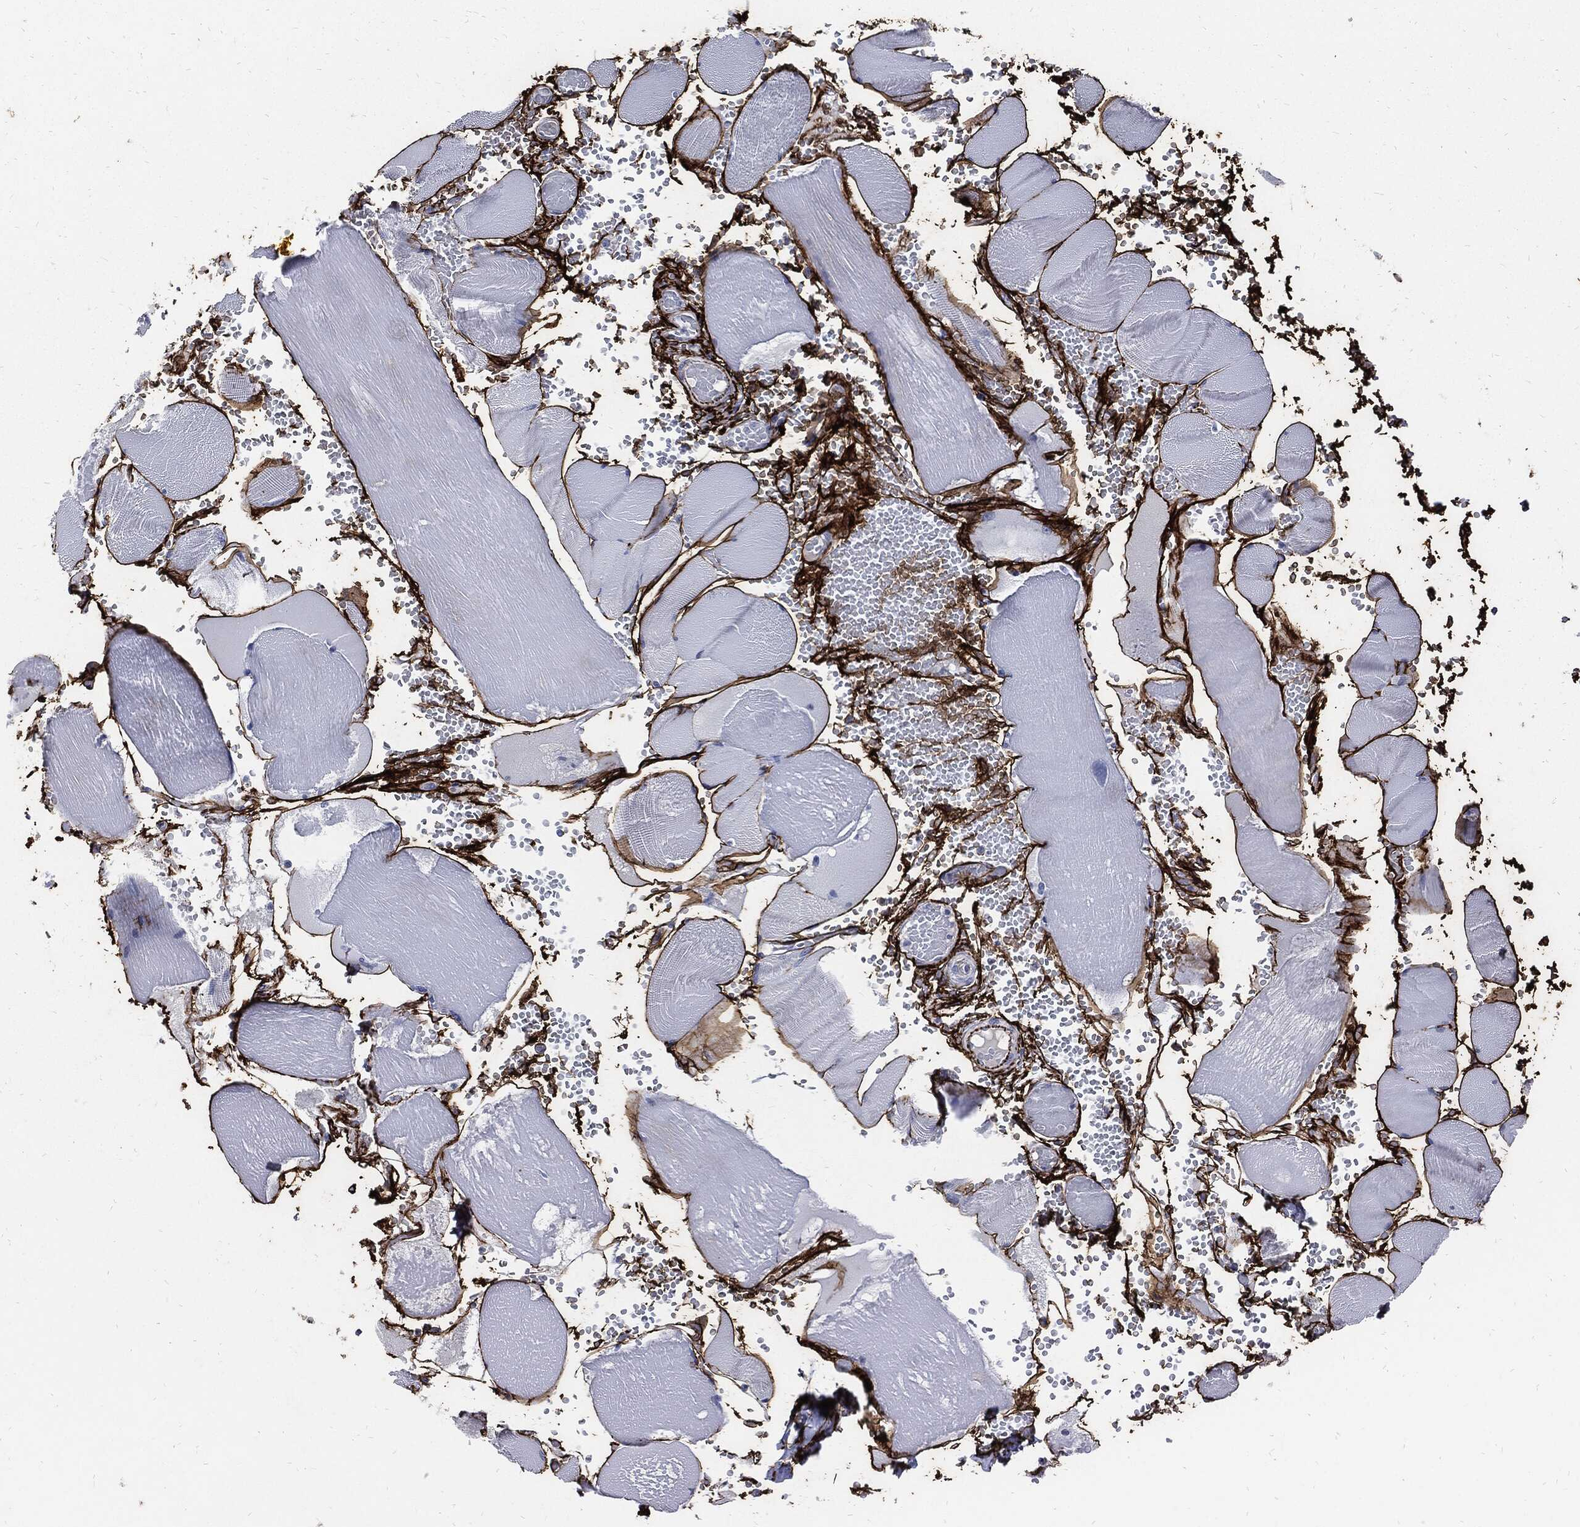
{"staining": {"intensity": "negative", "quantity": "none", "location": "none"}, "tissue": "skeletal muscle", "cell_type": "Myocytes", "image_type": "normal", "snomed": [{"axis": "morphology", "description": "Normal tissue, NOS"}, {"axis": "topography", "description": "Skeletal muscle"}], "caption": "A high-resolution image shows immunohistochemistry (IHC) staining of normal skeletal muscle, which reveals no significant staining in myocytes.", "gene": "FBN1", "patient": {"sex": "male", "age": 56}}